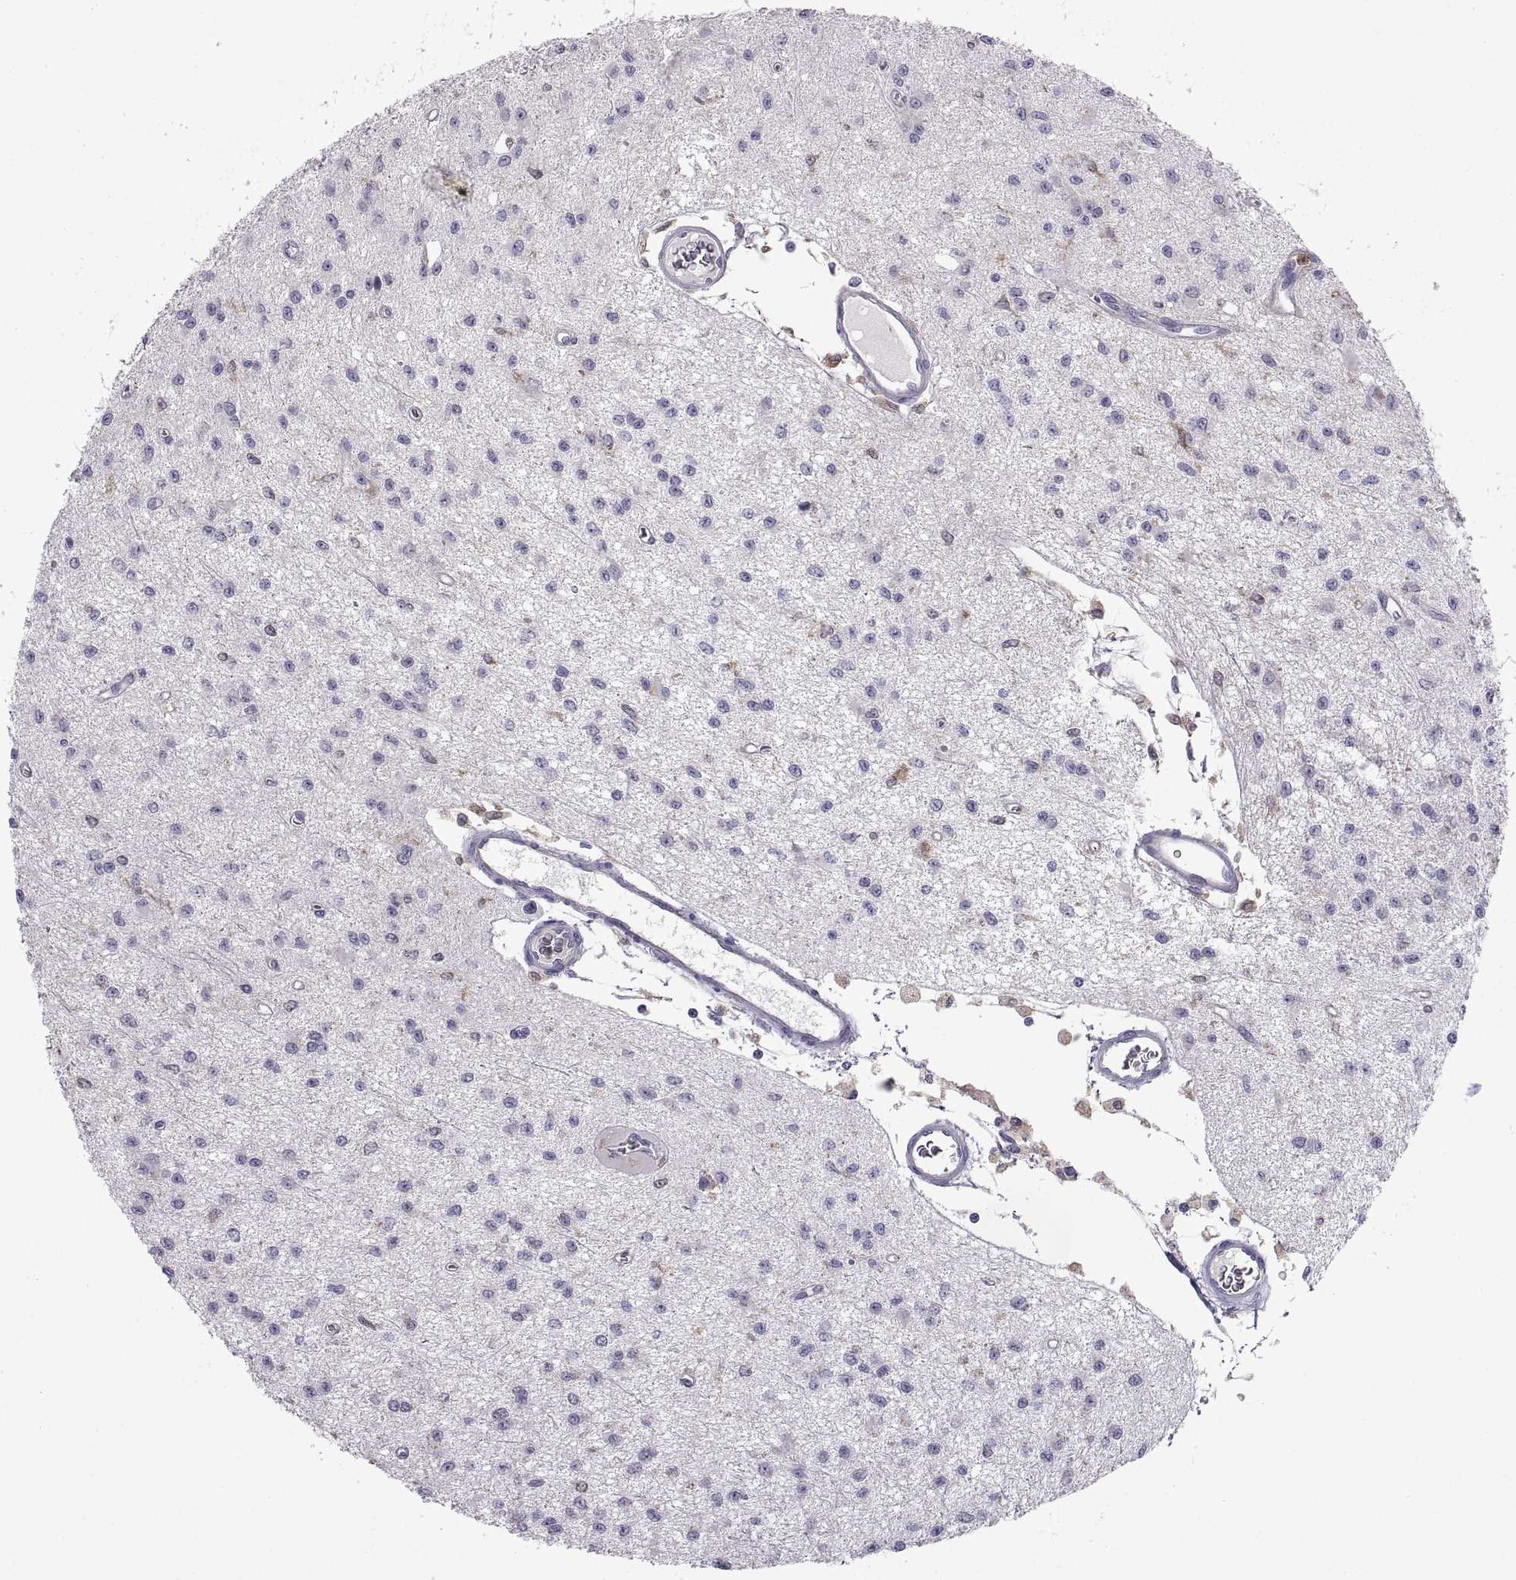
{"staining": {"intensity": "negative", "quantity": "none", "location": "none"}, "tissue": "glioma", "cell_type": "Tumor cells", "image_type": "cancer", "snomed": [{"axis": "morphology", "description": "Glioma, malignant, Low grade"}, {"axis": "topography", "description": "Brain"}], "caption": "Immunohistochemistry (IHC) histopathology image of neoplastic tissue: human malignant glioma (low-grade) stained with DAB displays no significant protein positivity in tumor cells.", "gene": "DOK3", "patient": {"sex": "female", "age": 45}}